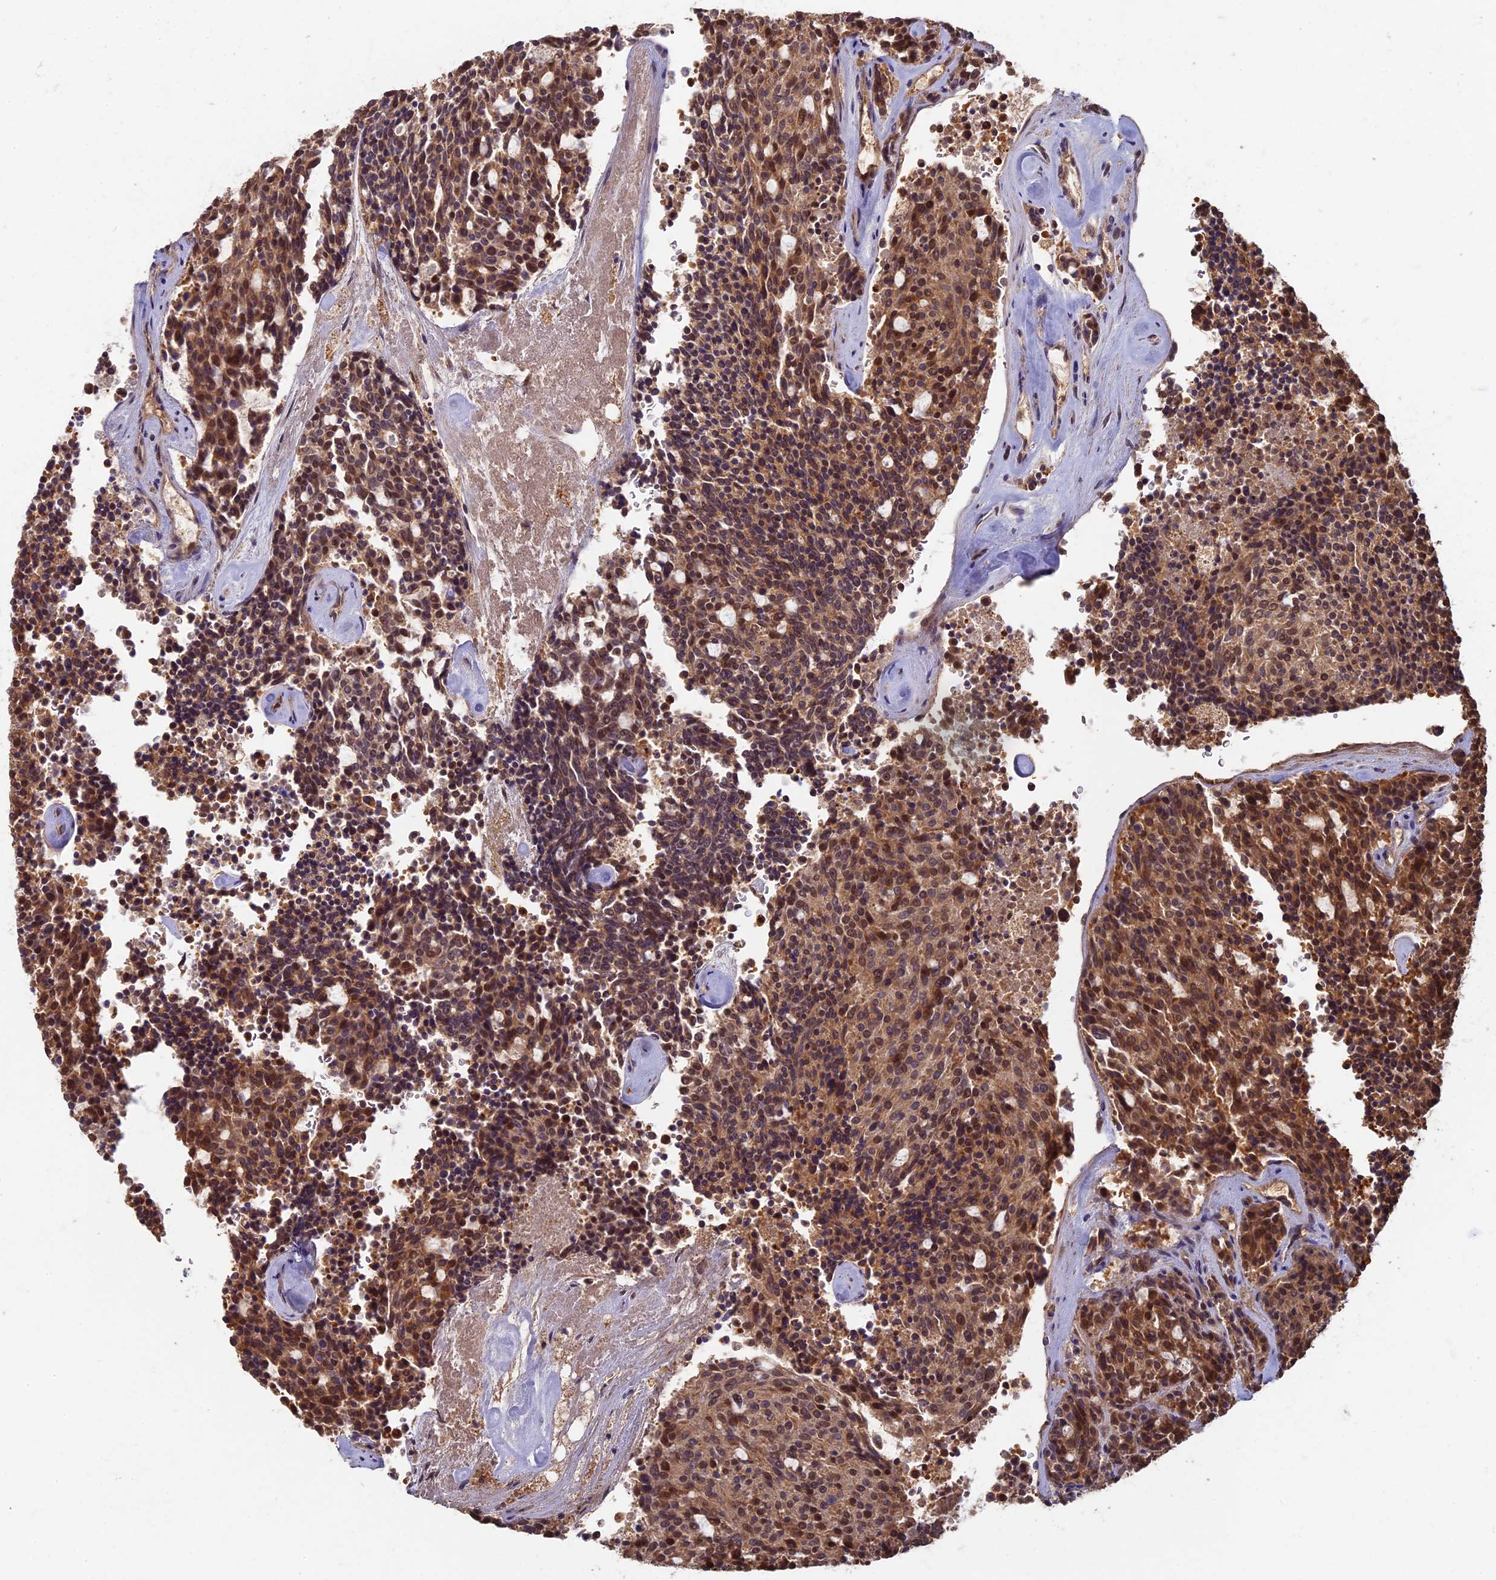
{"staining": {"intensity": "strong", "quantity": ">75%", "location": "cytoplasmic/membranous,nuclear"}, "tissue": "carcinoid", "cell_type": "Tumor cells", "image_type": "cancer", "snomed": [{"axis": "morphology", "description": "Carcinoid, malignant, NOS"}, {"axis": "topography", "description": "Pancreas"}], "caption": "A micrograph of carcinoid (malignant) stained for a protein demonstrates strong cytoplasmic/membranous and nuclear brown staining in tumor cells.", "gene": "RSPH3", "patient": {"sex": "female", "age": 54}}